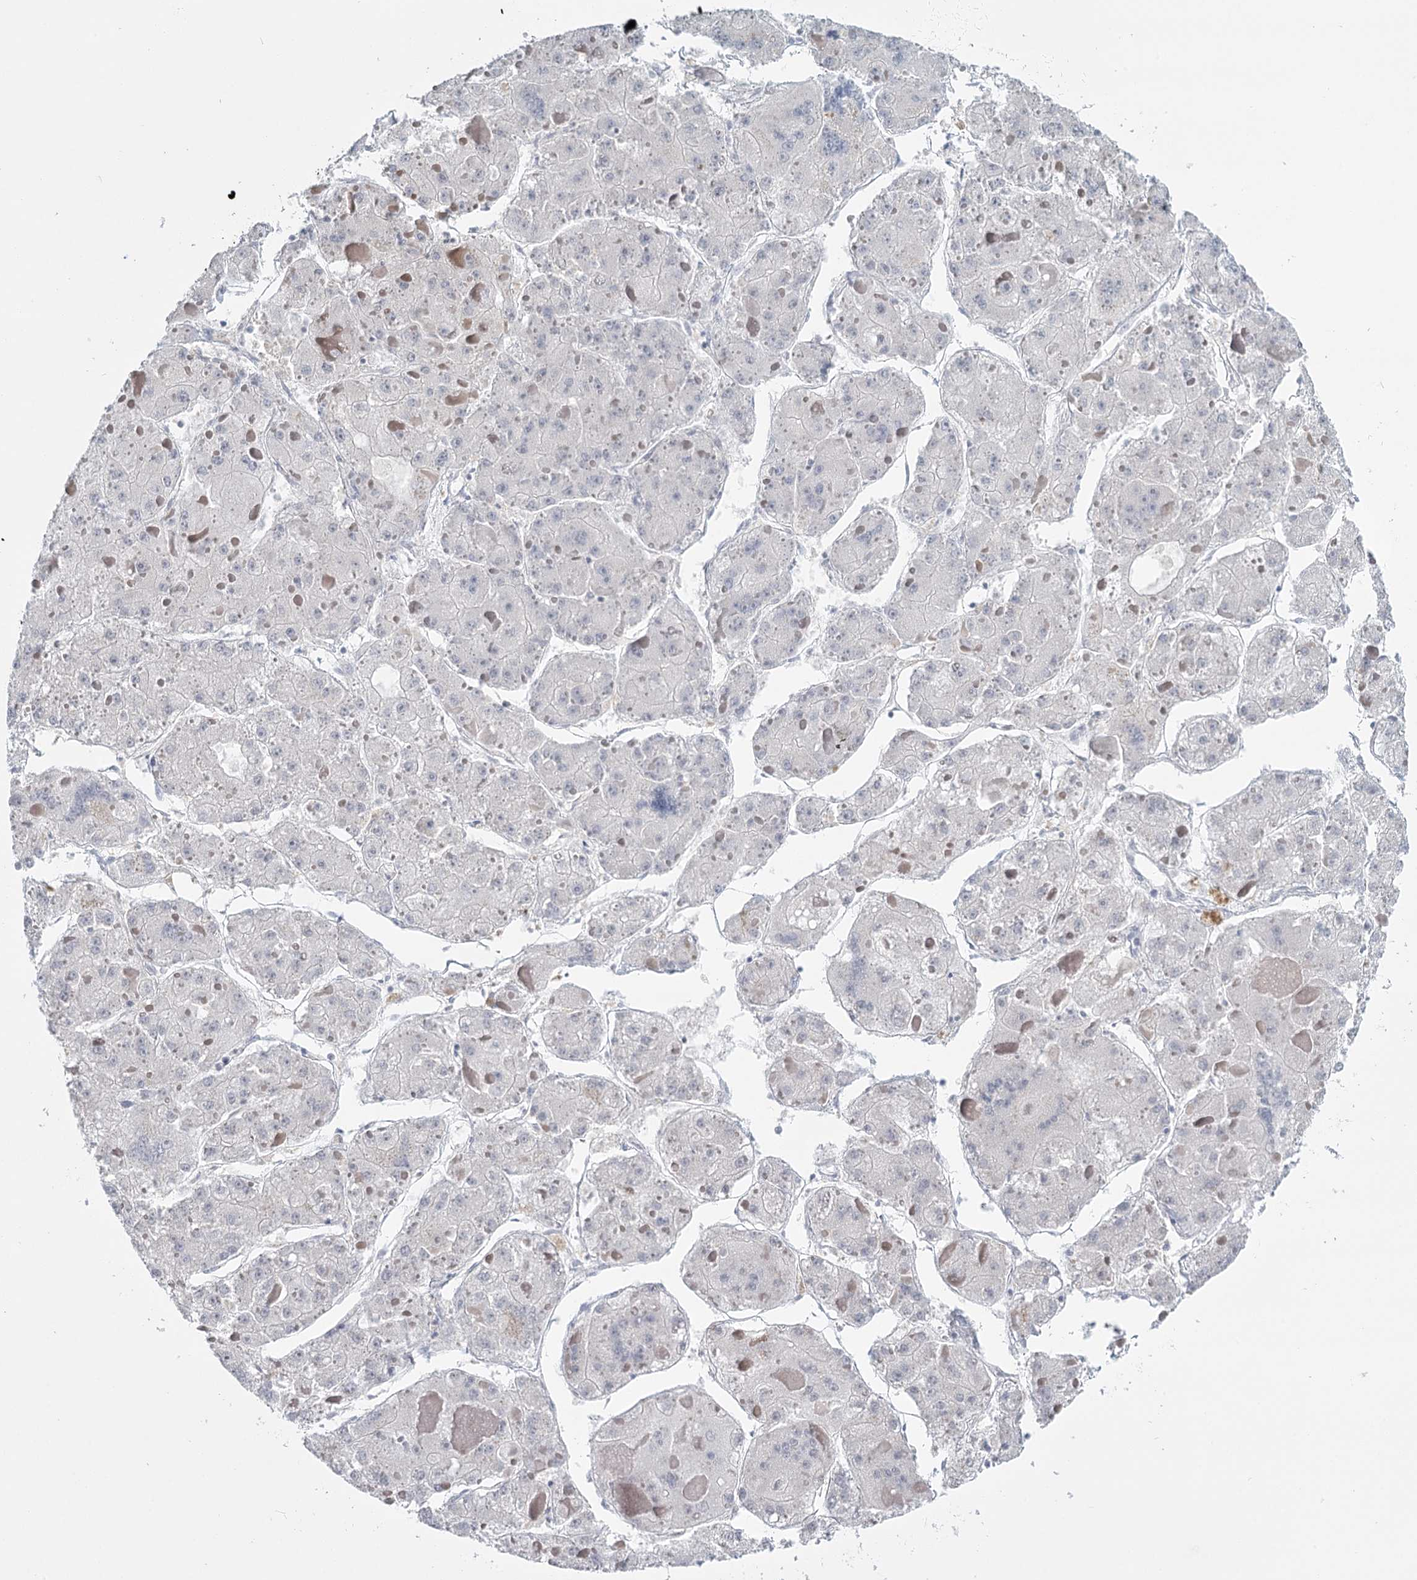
{"staining": {"intensity": "negative", "quantity": "none", "location": "none"}, "tissue": "liver cancer", "cell_type": "Tumor cells", "image_type": "cancer", "snomed": [{"axis": "morphology", "description": "Carcinoma, Hepatocellular, NOS"}, {"axis": "topography", "description": "Liver"}], "caption": "The image shows no significant positivity in tumor cells of liver hepatocellular carcinoma. (Immunohistochemistry, brightfield microscopy, high magnification).", "gene": "TMEM70", "patient": {"sex": "female", "age": 73}}